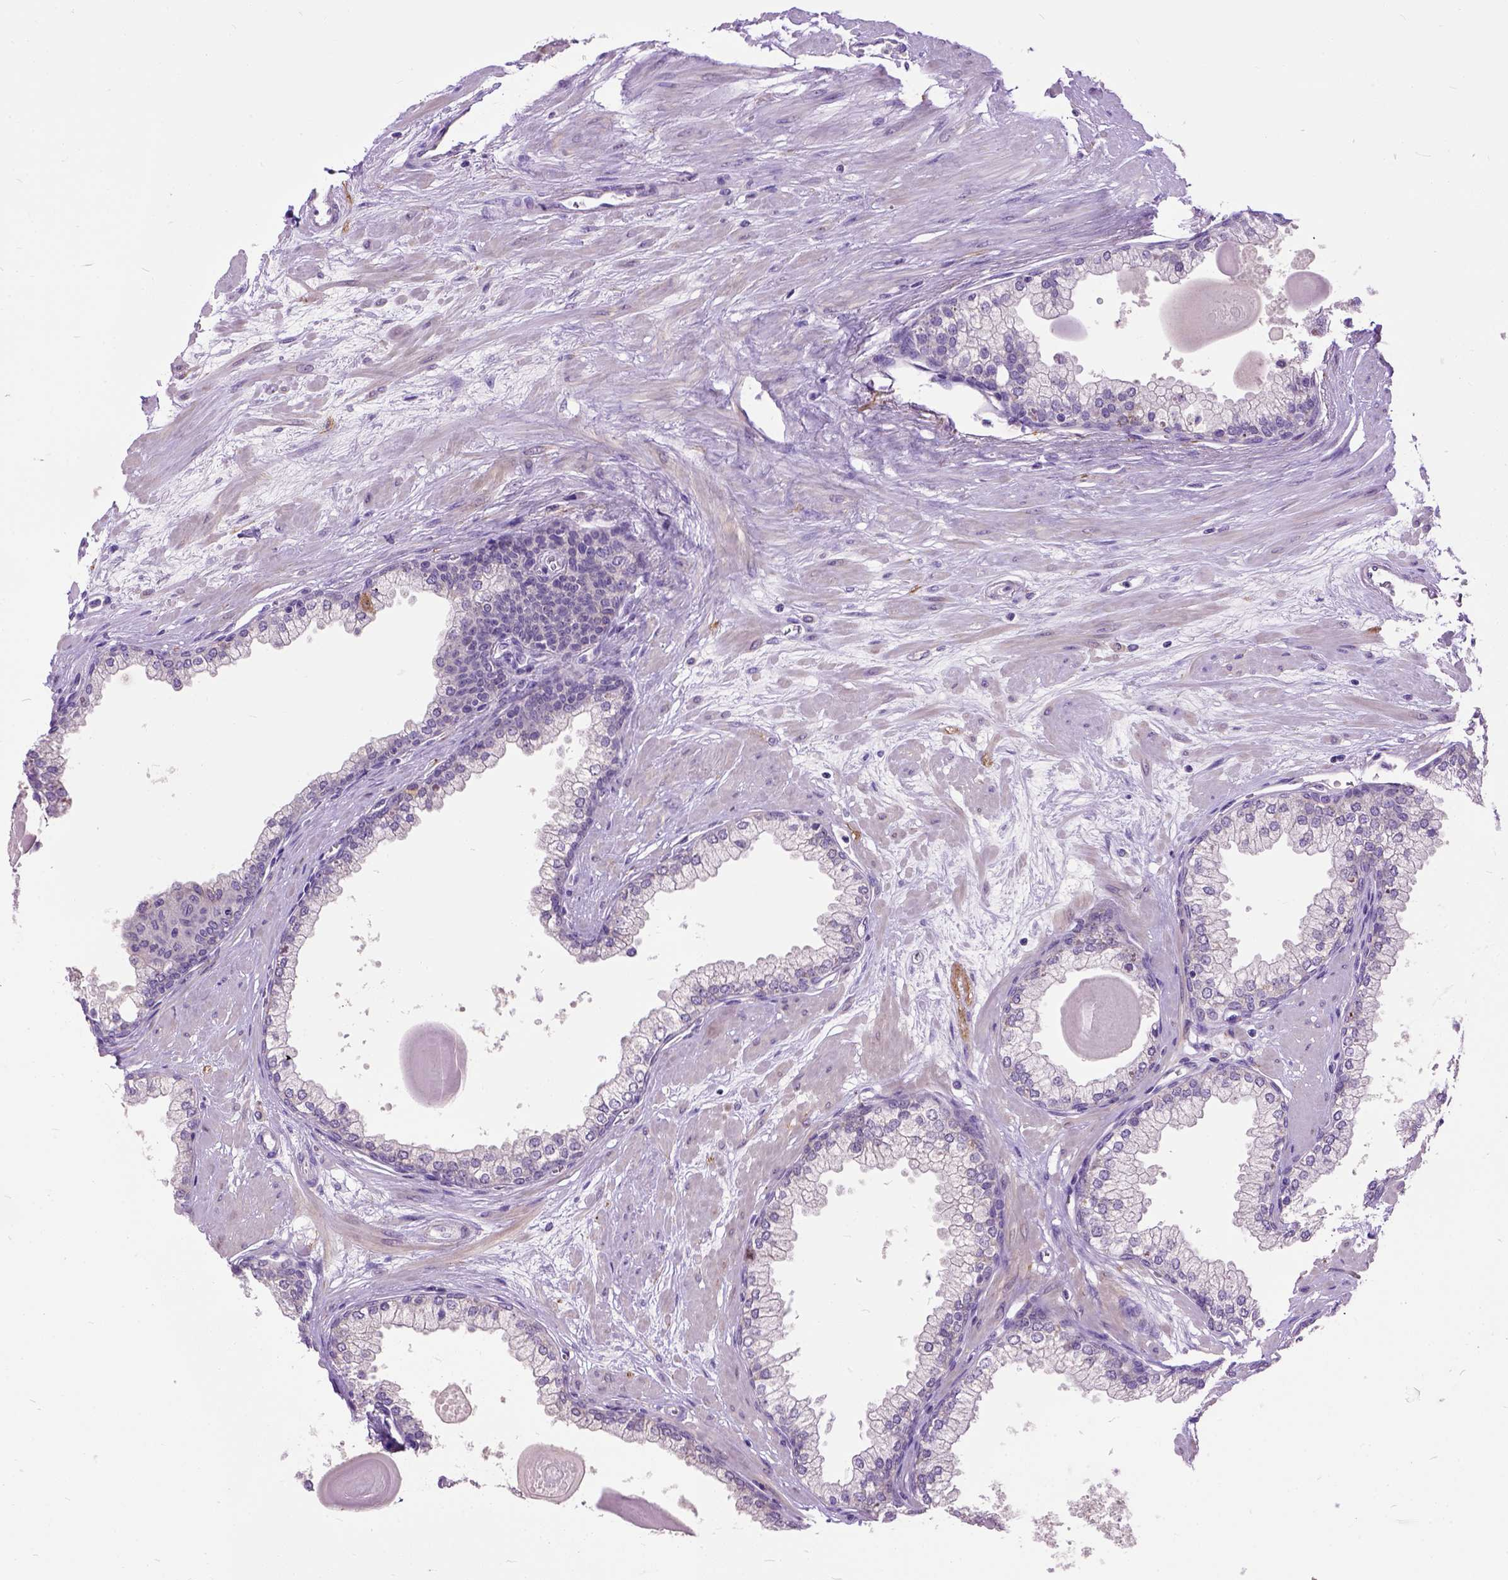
{"staining": {"intensity": "negative", "quantity": "none", "location": "none"}, "tissue": "prostate", "cell_type": "Glandular cells", "image_type": "normal", "snomed": [{"axis": "morphology", "description": "Normal tissue, NOS"}, {"axis": "topography", "description": "Prostate"}, {"axis": "topography", "description": "Peripheral nerve tissue"}], "caption": "Immunohistochemical staining of normal prostate reveals no significant expression in glandular cells.", "gene": "MAPT", "patient": {"sex": "male", "age": 61}}